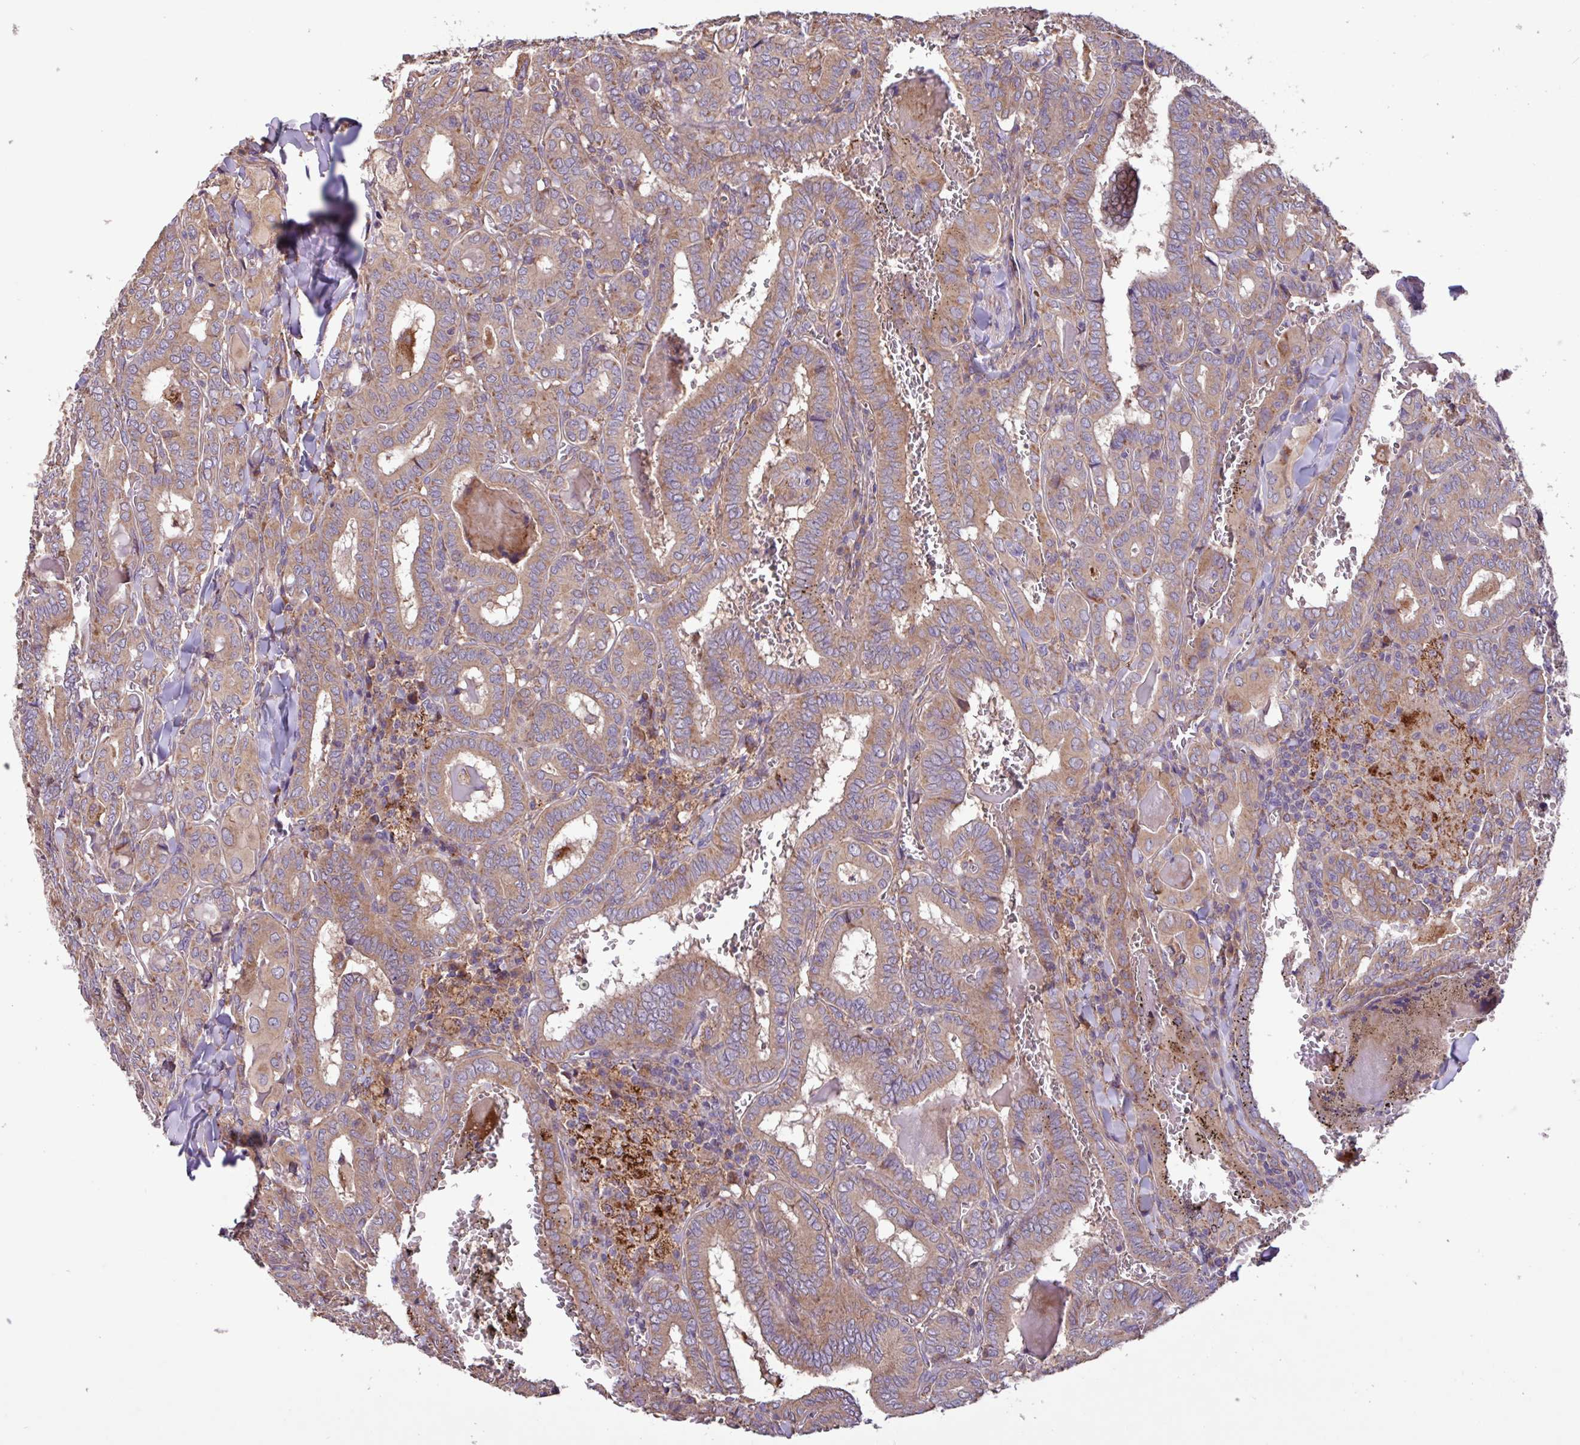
{"staining": {"intensity": "moderate", "quantity": ">75%", "location": "cytoplasmic/membranous"}, "tissue": "thyroid cancer", "cell_type": "Tumor cells", "image_type": "cancer", "snomed": [{"axis": "morphology", "description": "Papillary adenocarcinoma, NOS"}, {"axis": "topography", "description": "Thyroid gland"}], "caption": "Papillary adenocarcinoma (thyroid) stained with a brown dye demonstrates moderate cytoplasmic/membranous positive expression in about >75% of tumor cells.", "gene": "PTPRQ", "patient": {"sex": "female", "age": 72}}